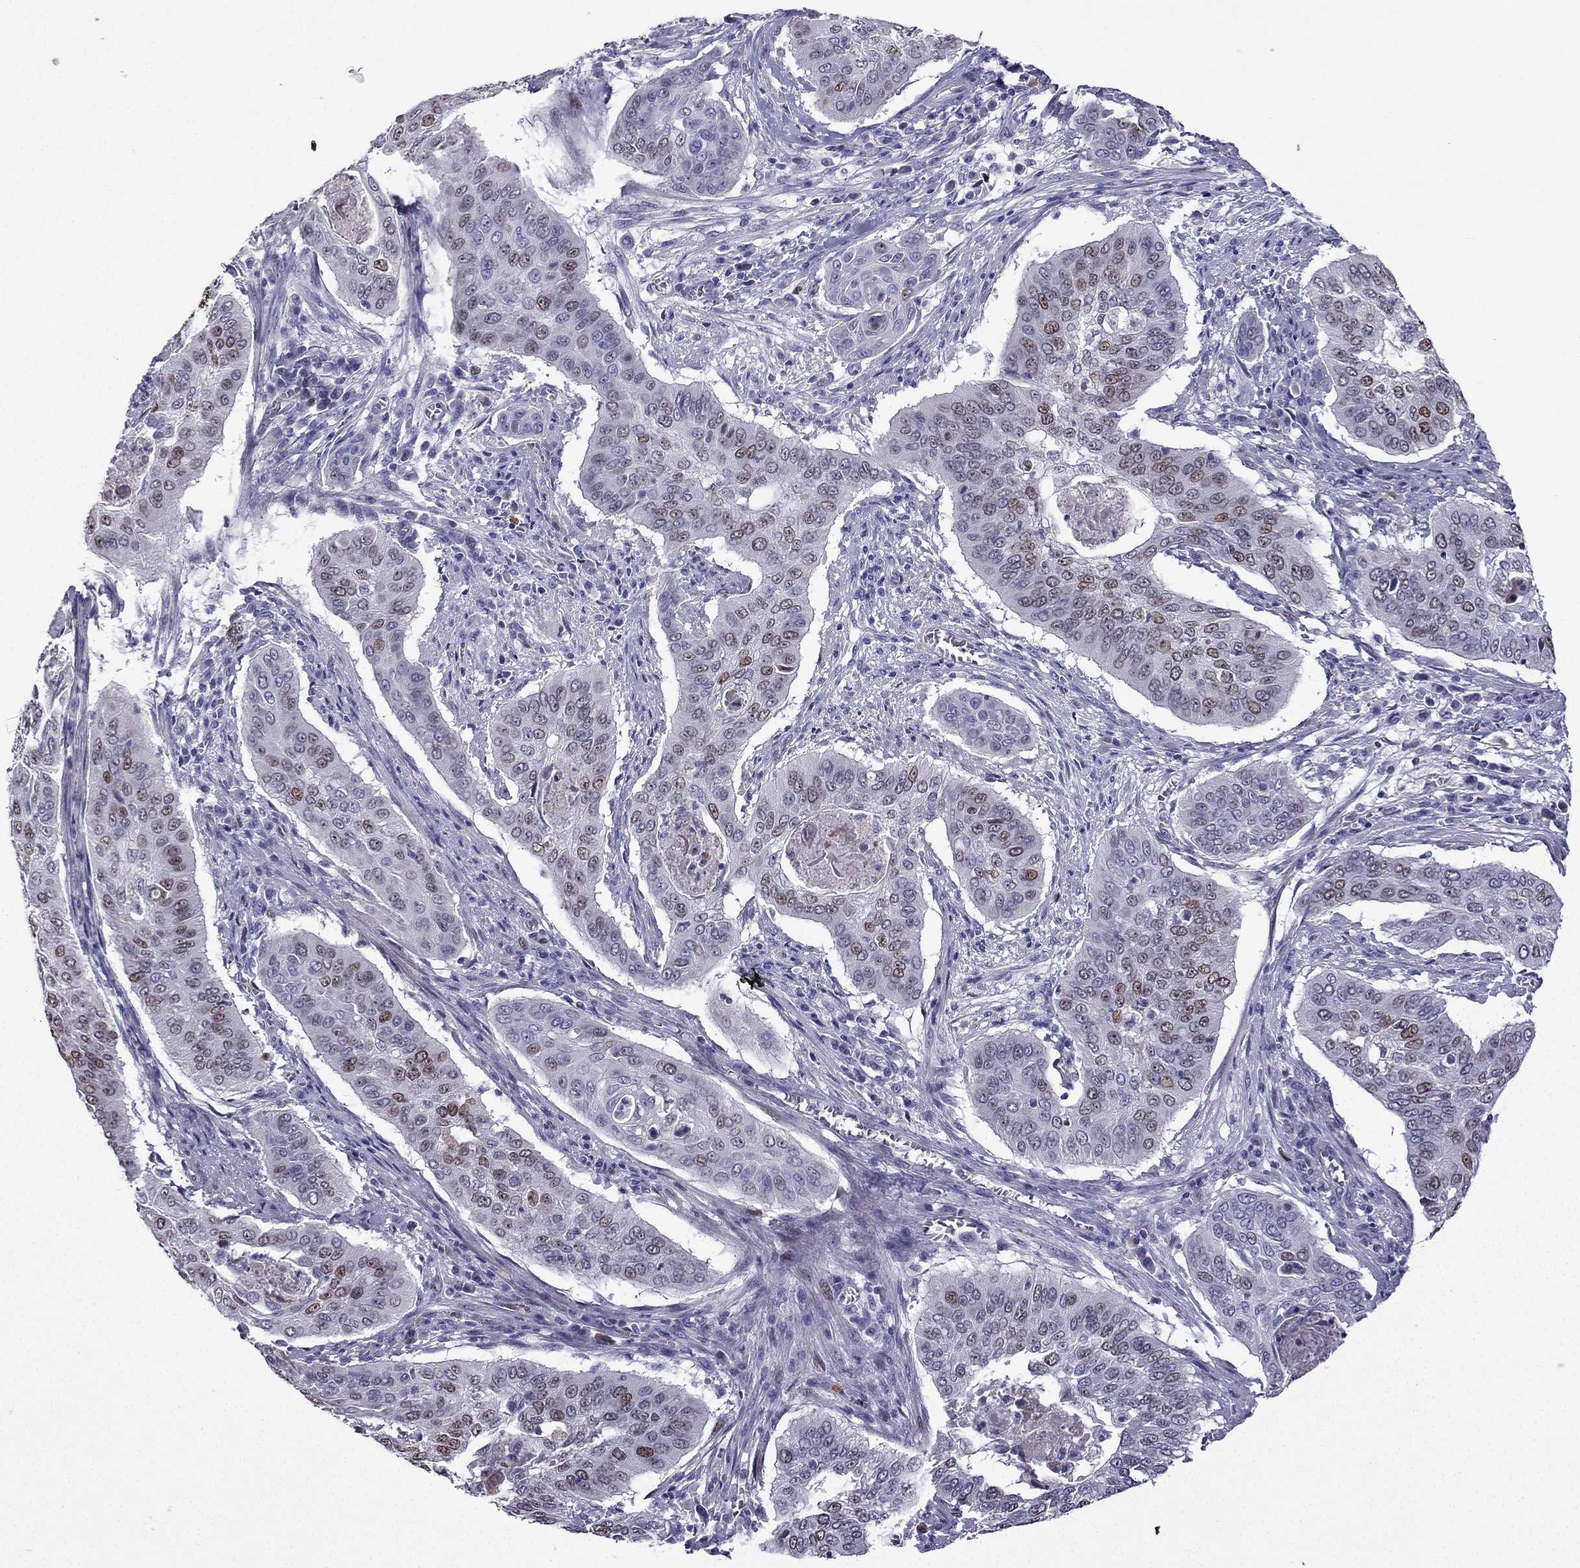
{"staining": {"intensity": "moderate", "quantity": "25%-75%", "location": "nuclear"}, "tissue": "cervical cancer", "cell_type": "Tumor cells", "image_type": "cancer", "snomed": [{"axis": "morphology", "description": "Squamous cell carcinoma, NOS"}, {"axis": "topography", "description": "Cervix"}], "caption": "IHC staining of cervical squamous cell carcinoma, which reveals medium levels of moderate nuclear expression in approximately 25%-75% of tumor cells indicating moderate nuclear protein staining. The staining was performed using DAB (brown) for protein detection and nuclei were counterstained in hematoxylin (blue).", "gene": "UHRF1", "patient": {"sex": "female", "age": 39}}